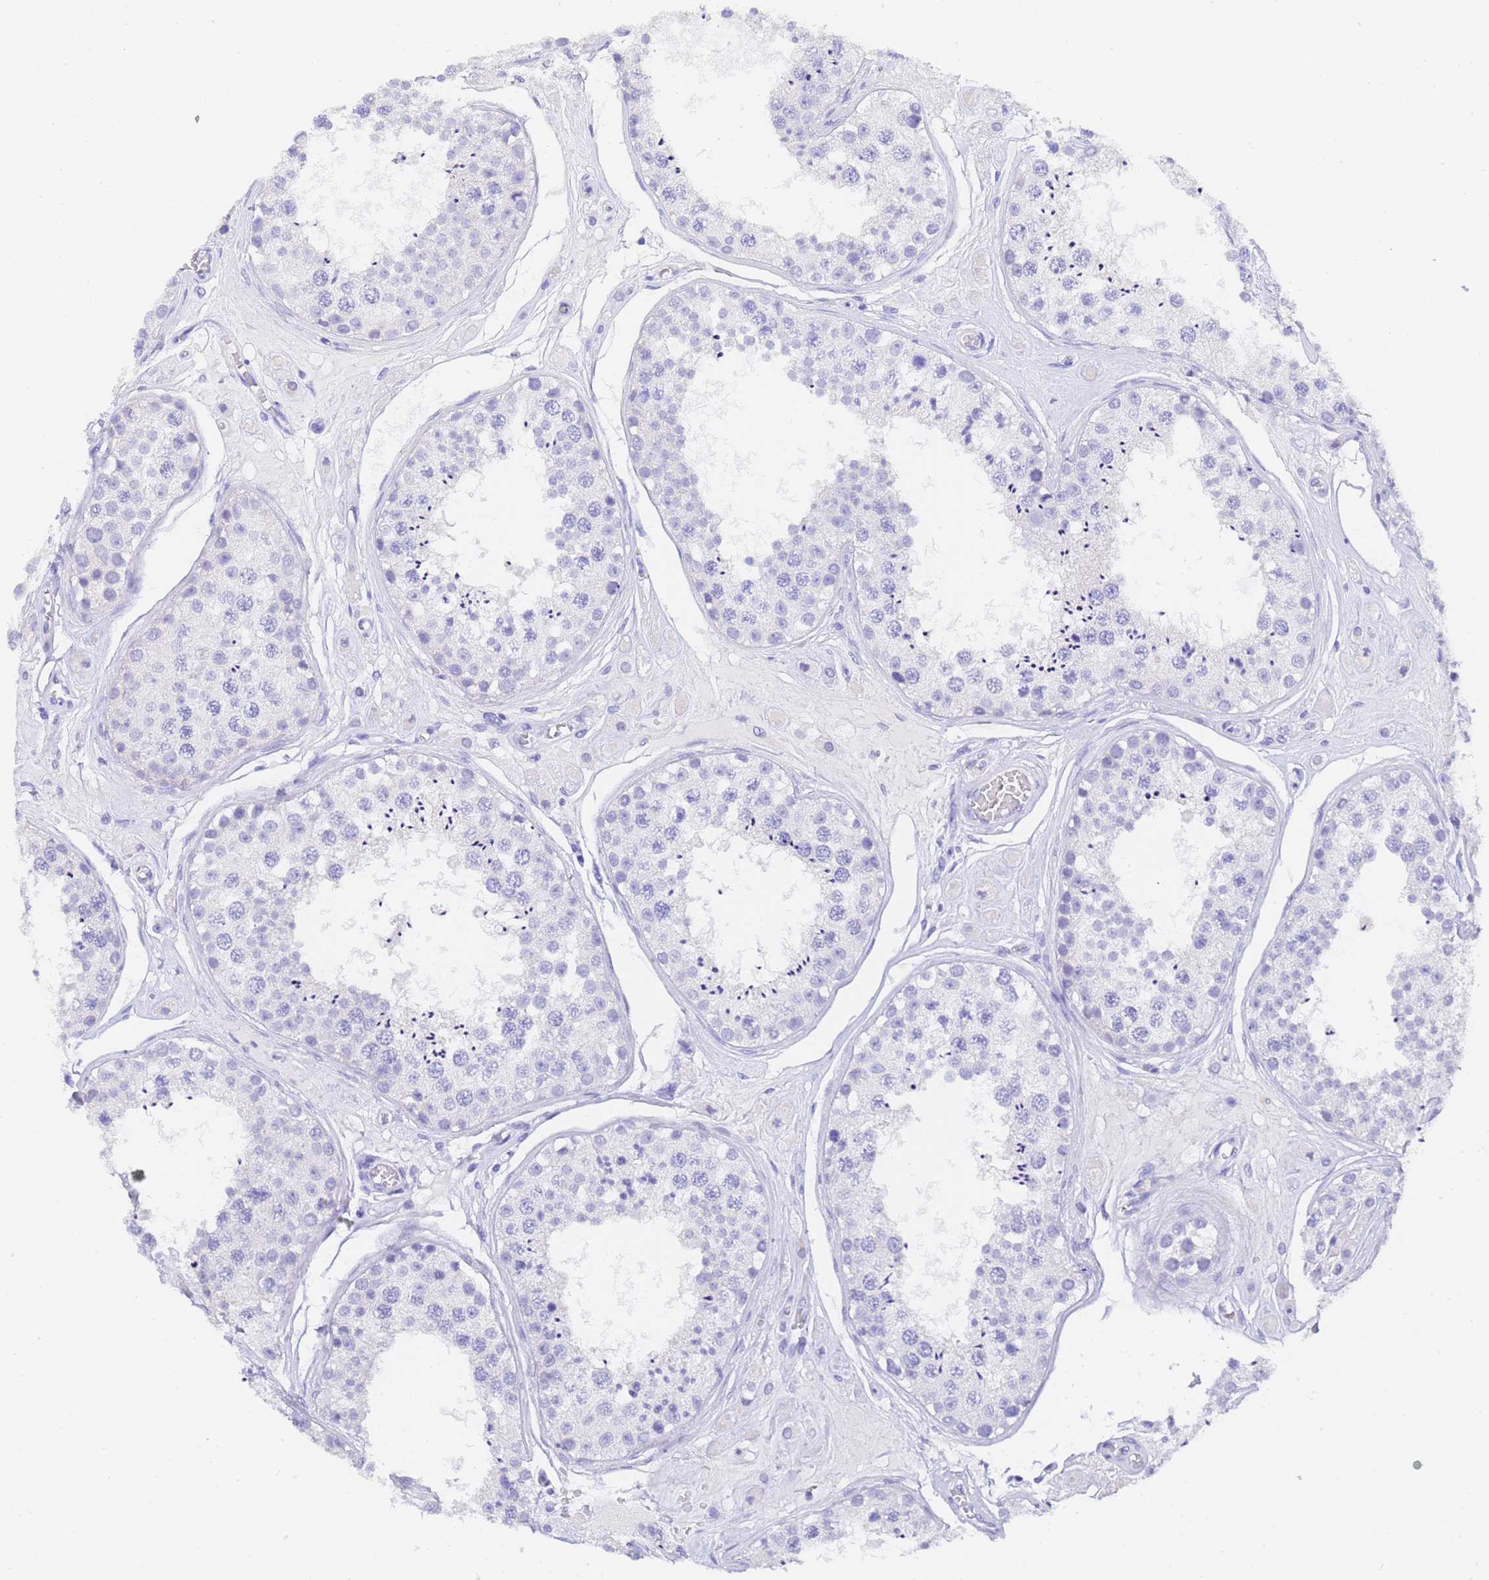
{"staining": {"intensity": "negative", "quantity": "none", "location": "none"}, "tissue": "testis", "cell_type": "Cells in seminiferous ducts", "image_type": "normal", "snomed": [{"axis": "morphology", "description": "Normal tissue, NOS"}, {"axis": "topography", "description": "Testis"}], "caption": "This image is of normal testis stained with immunohistochemistry to label a protein in brown with the nuclei are counter-stained blue. There is no staining in cells in seminiferous ducts. Nuclei are stained in blue.", "gene": "GABRA1", "patient": {"sex": "male", "age": 25}}